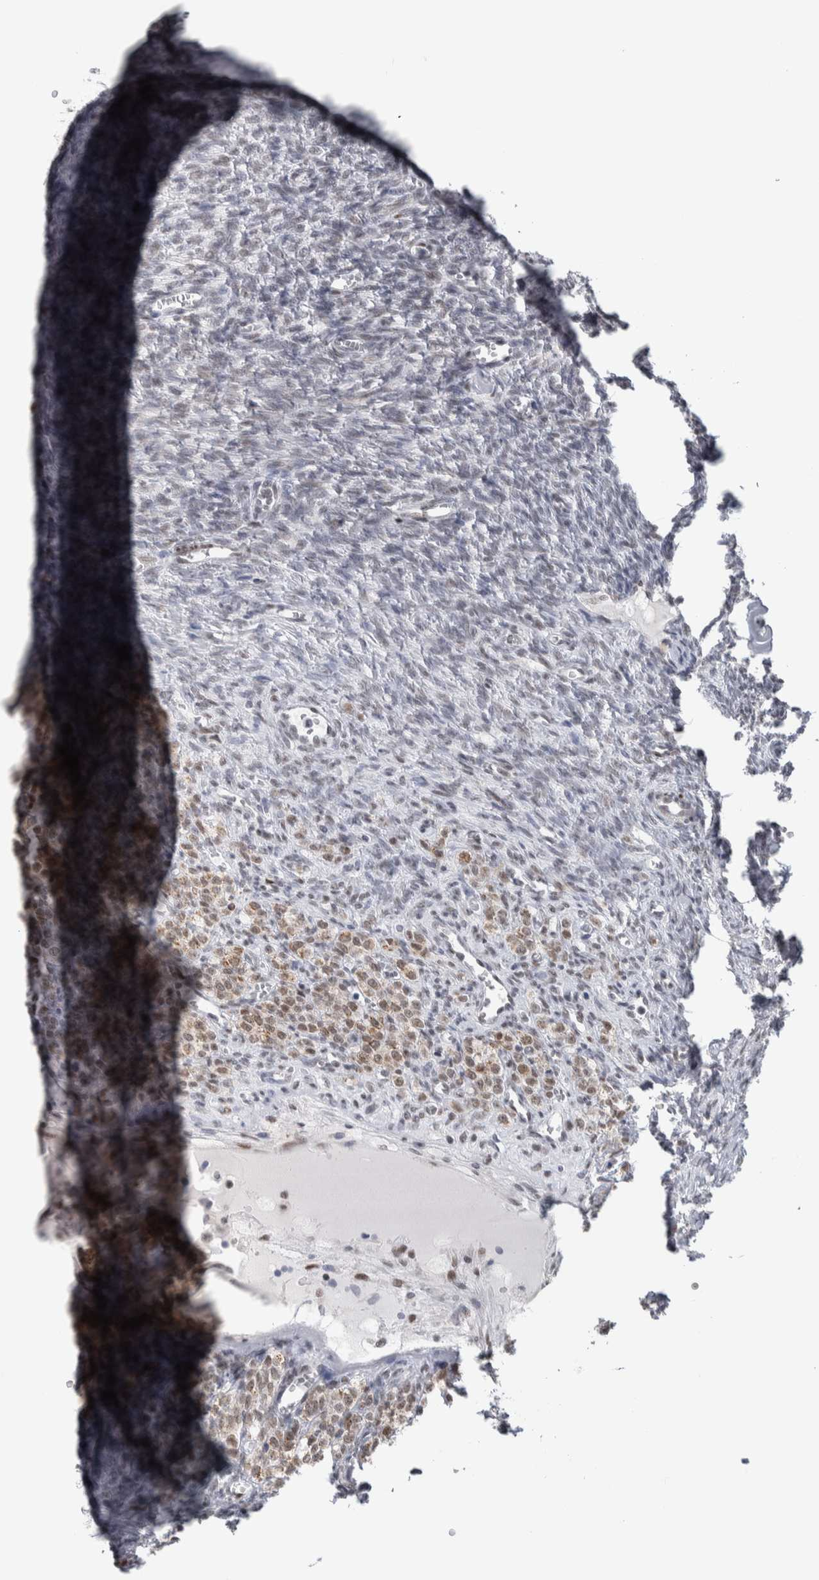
{"staining": {"intensity": "strong", "quantity": "25%-75%", "location": "cytoplasmic/membranous,nuclear"}, "tissue": "ovary", "cell_type": "Follicle cells", "image_type": "normal", "snomed": [{"axis": "morphology", "description": "Normal tissue, NOS"}, {"axis": "topography", "description": "Ovary"}], "caption": "IHC of unremarkable human ovary demonstrates high levels of strong cytoplasmic/membranous,nuclear staining in about 25%-75% of follicle cells.", "gene": "HEXIM2", "patient": {"sex": "female", "age": 27}}